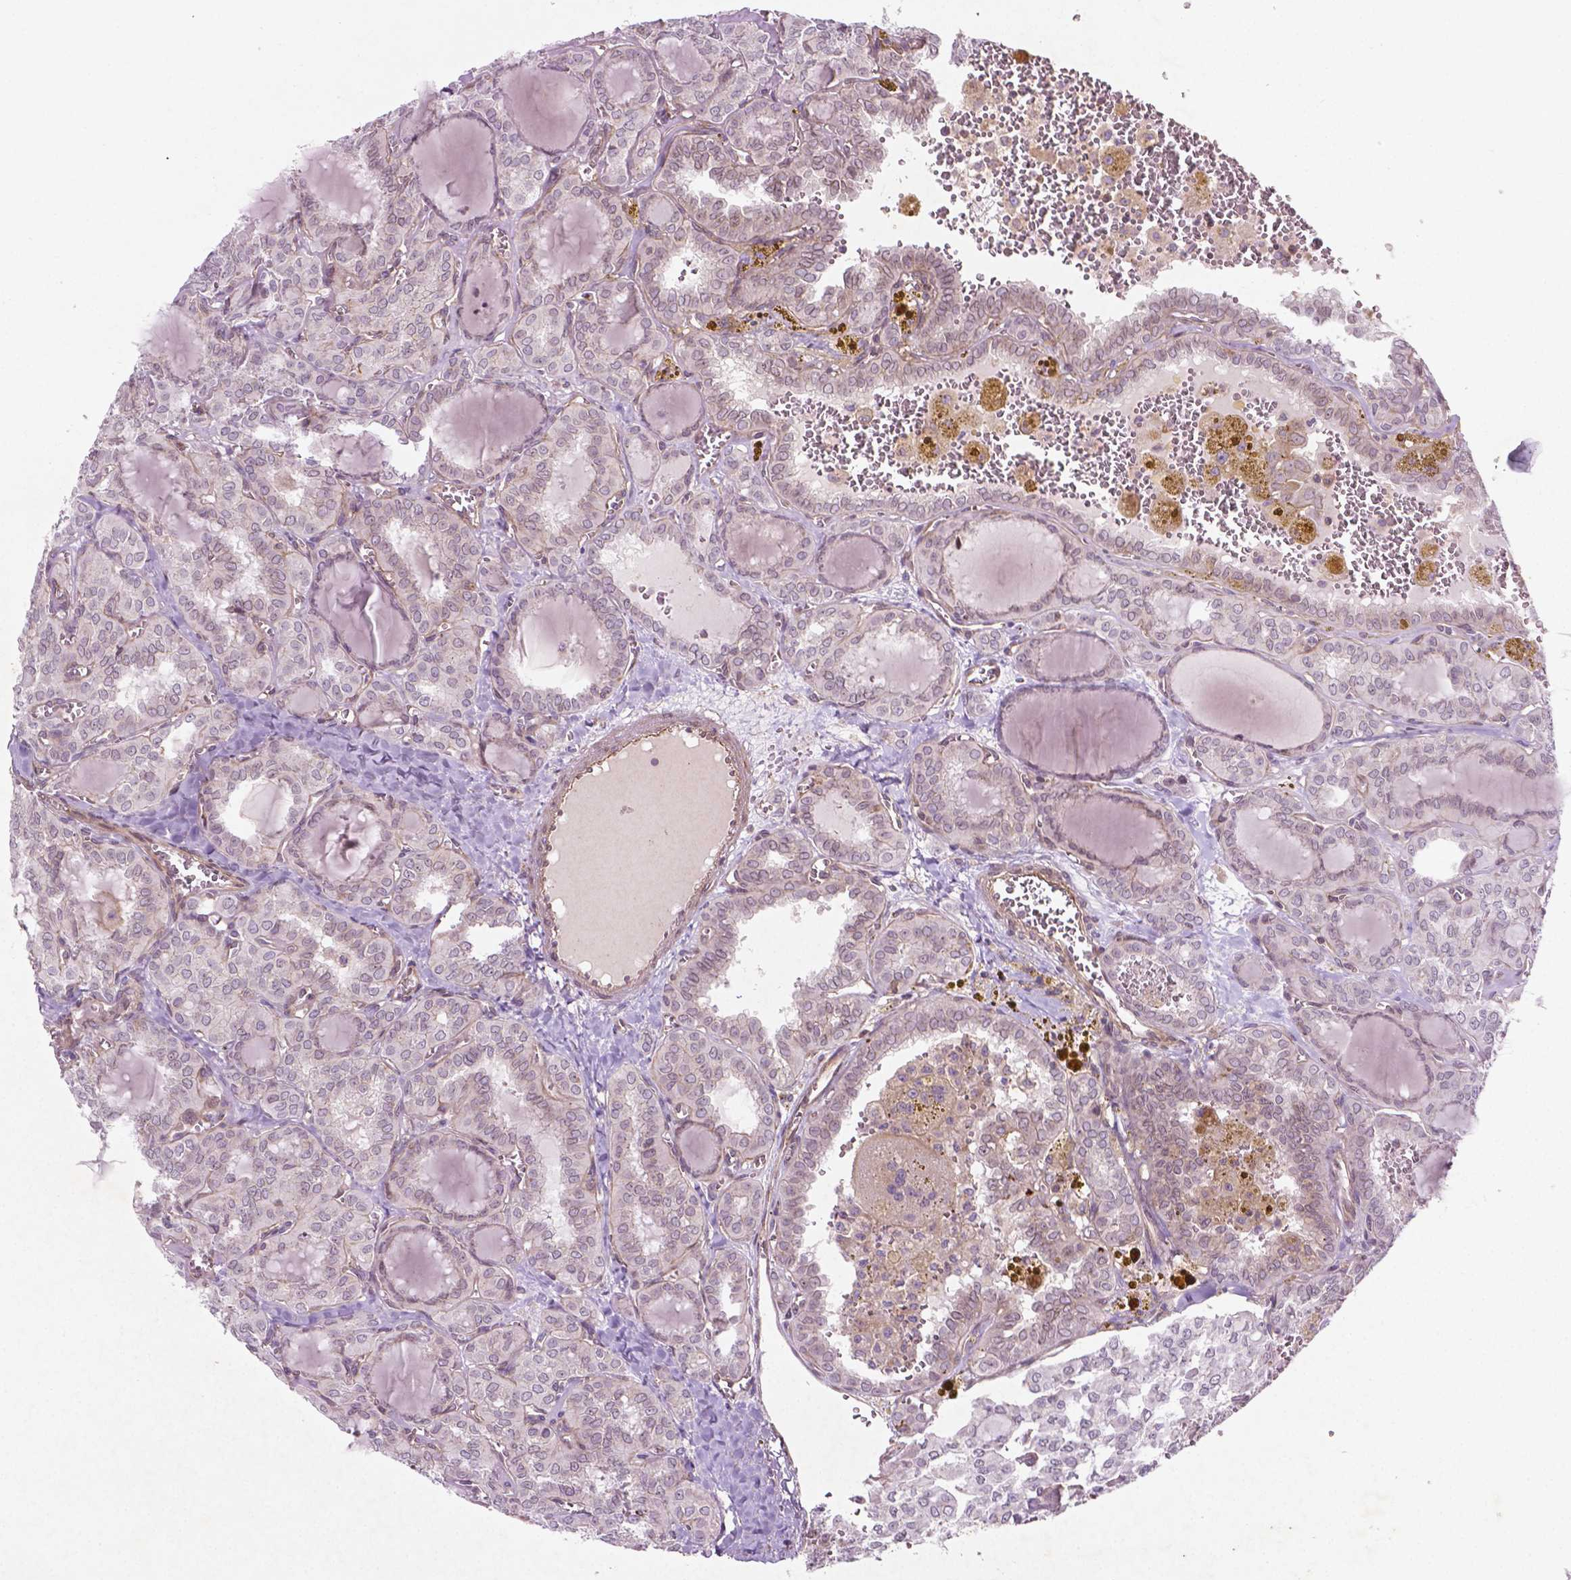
{"staining": {"intensity": "negative", "quantity": "none", "location": "none"}, "tissue": "thyroid cancer", "cell_type": "Tumor cells", "image_type": "cancer", "snomed": [{"axis": "morphology", "description": "Papillary adenocarcinoma, NOS"}, {"axis": "topography", "description": "Thyroid gland"}], "caption": "Tumor cells show no significant expression in thyroid papillary adenocarcinoma. Nuclei are stained in blue.", "gene": "TCHP", "patient": {"sex": "female", "age": 41}}